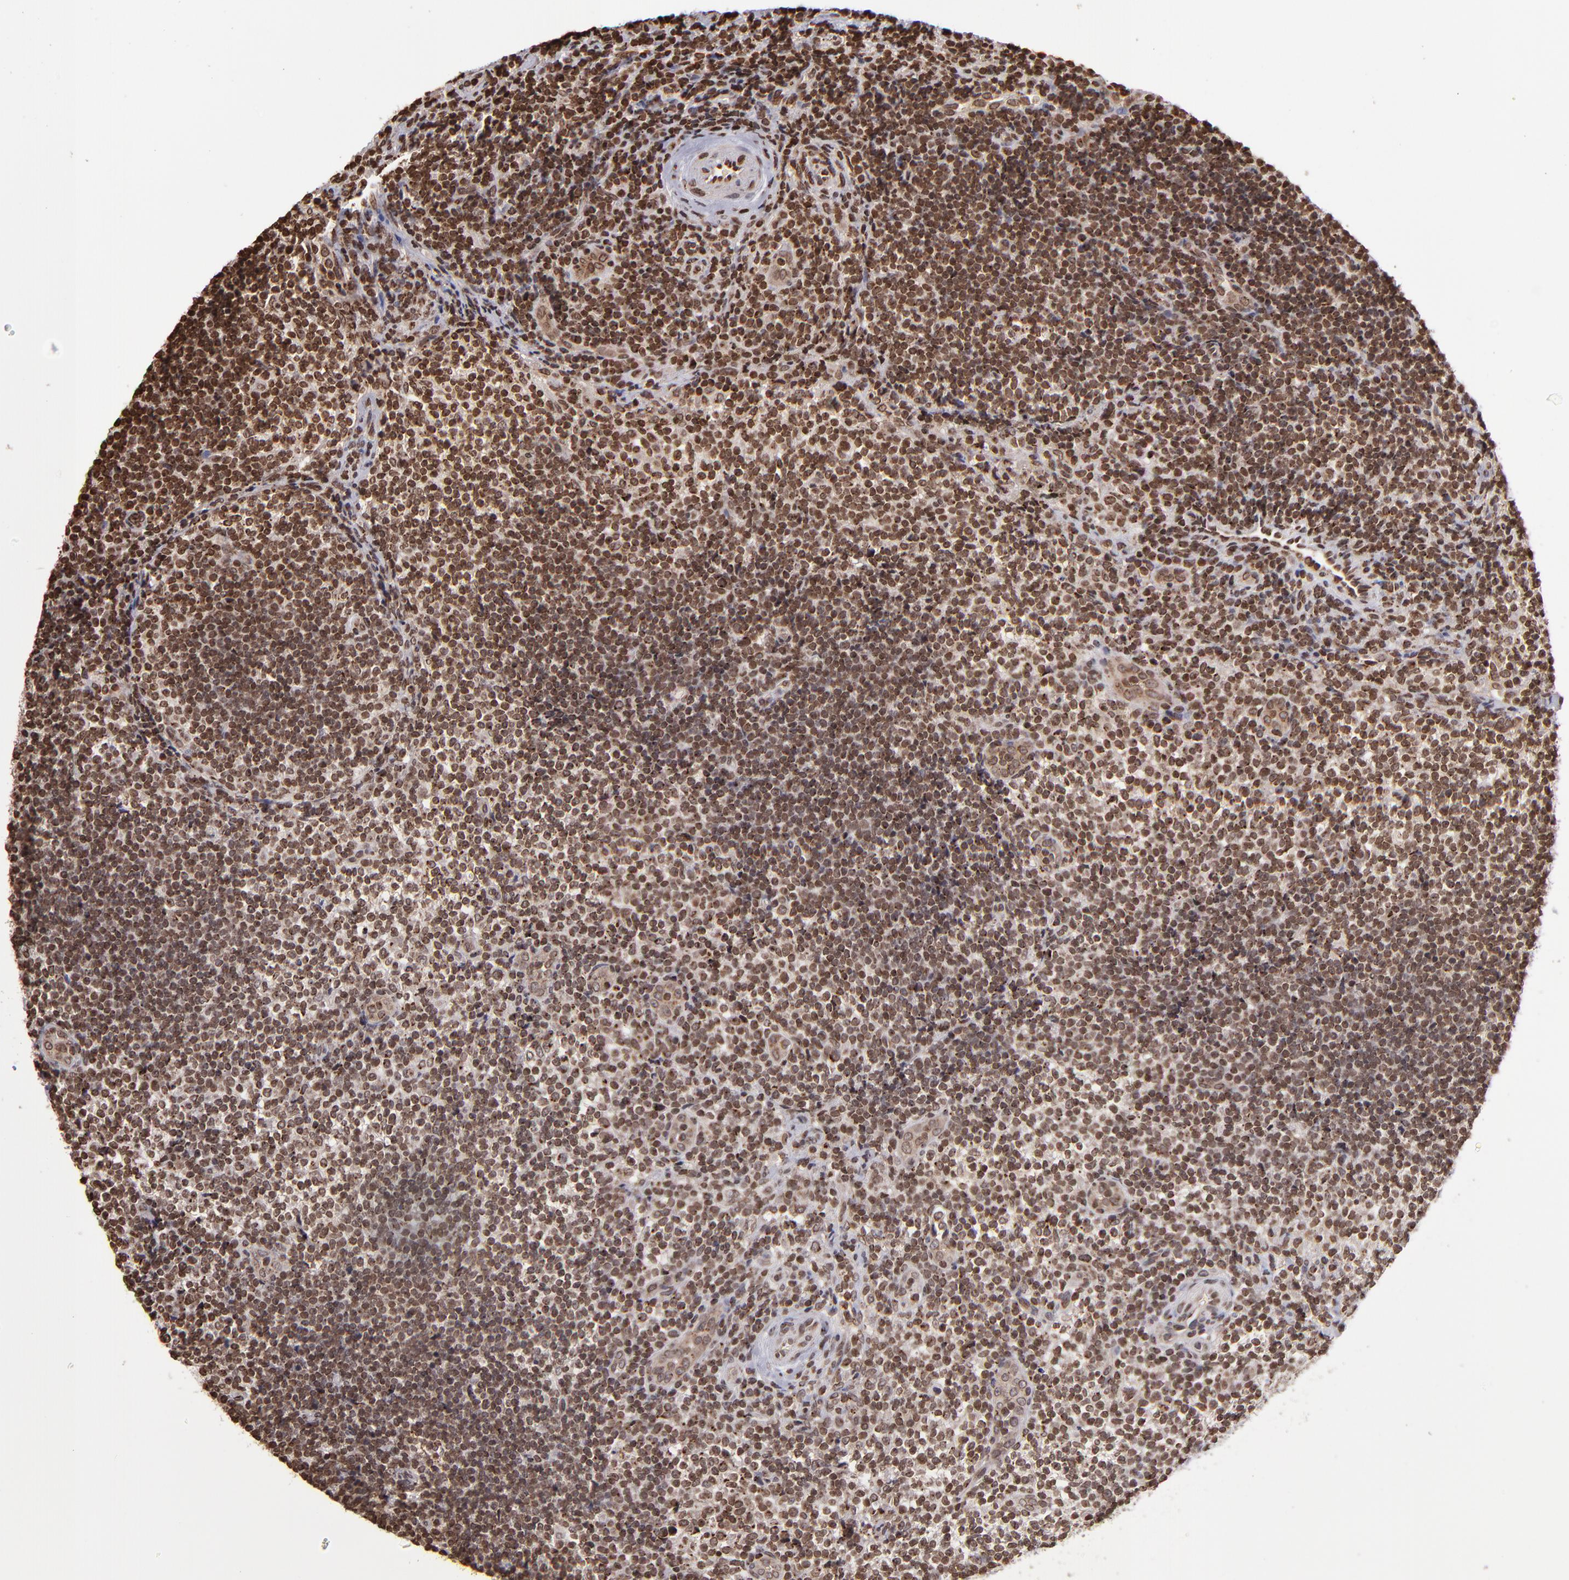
{"staining": {"intensity": "strong", "quantity": ">75%", "location": "nuclear"}, "tissue": "lymphoma", "cell_type": "Tumor cells", "image_type": "cancer", "snomed": [{"axis": "morphology", "description": "Malignant lymphoma, non-Hodgkin's type, Low grade"}, {"axis": "topography", "description": "Lymph node"}], "caption": "Brown immunohistochemical staining in human lymphoma demonstrates strong nuclear expression in approximately >75% of tumor cells. (DAB (3,3'-diaminobenzidine) IHC, brown staining for protein, blue staining for nuclei).", "gene": "CSDC2", "patient": {"sex": "female", "age": 76}}